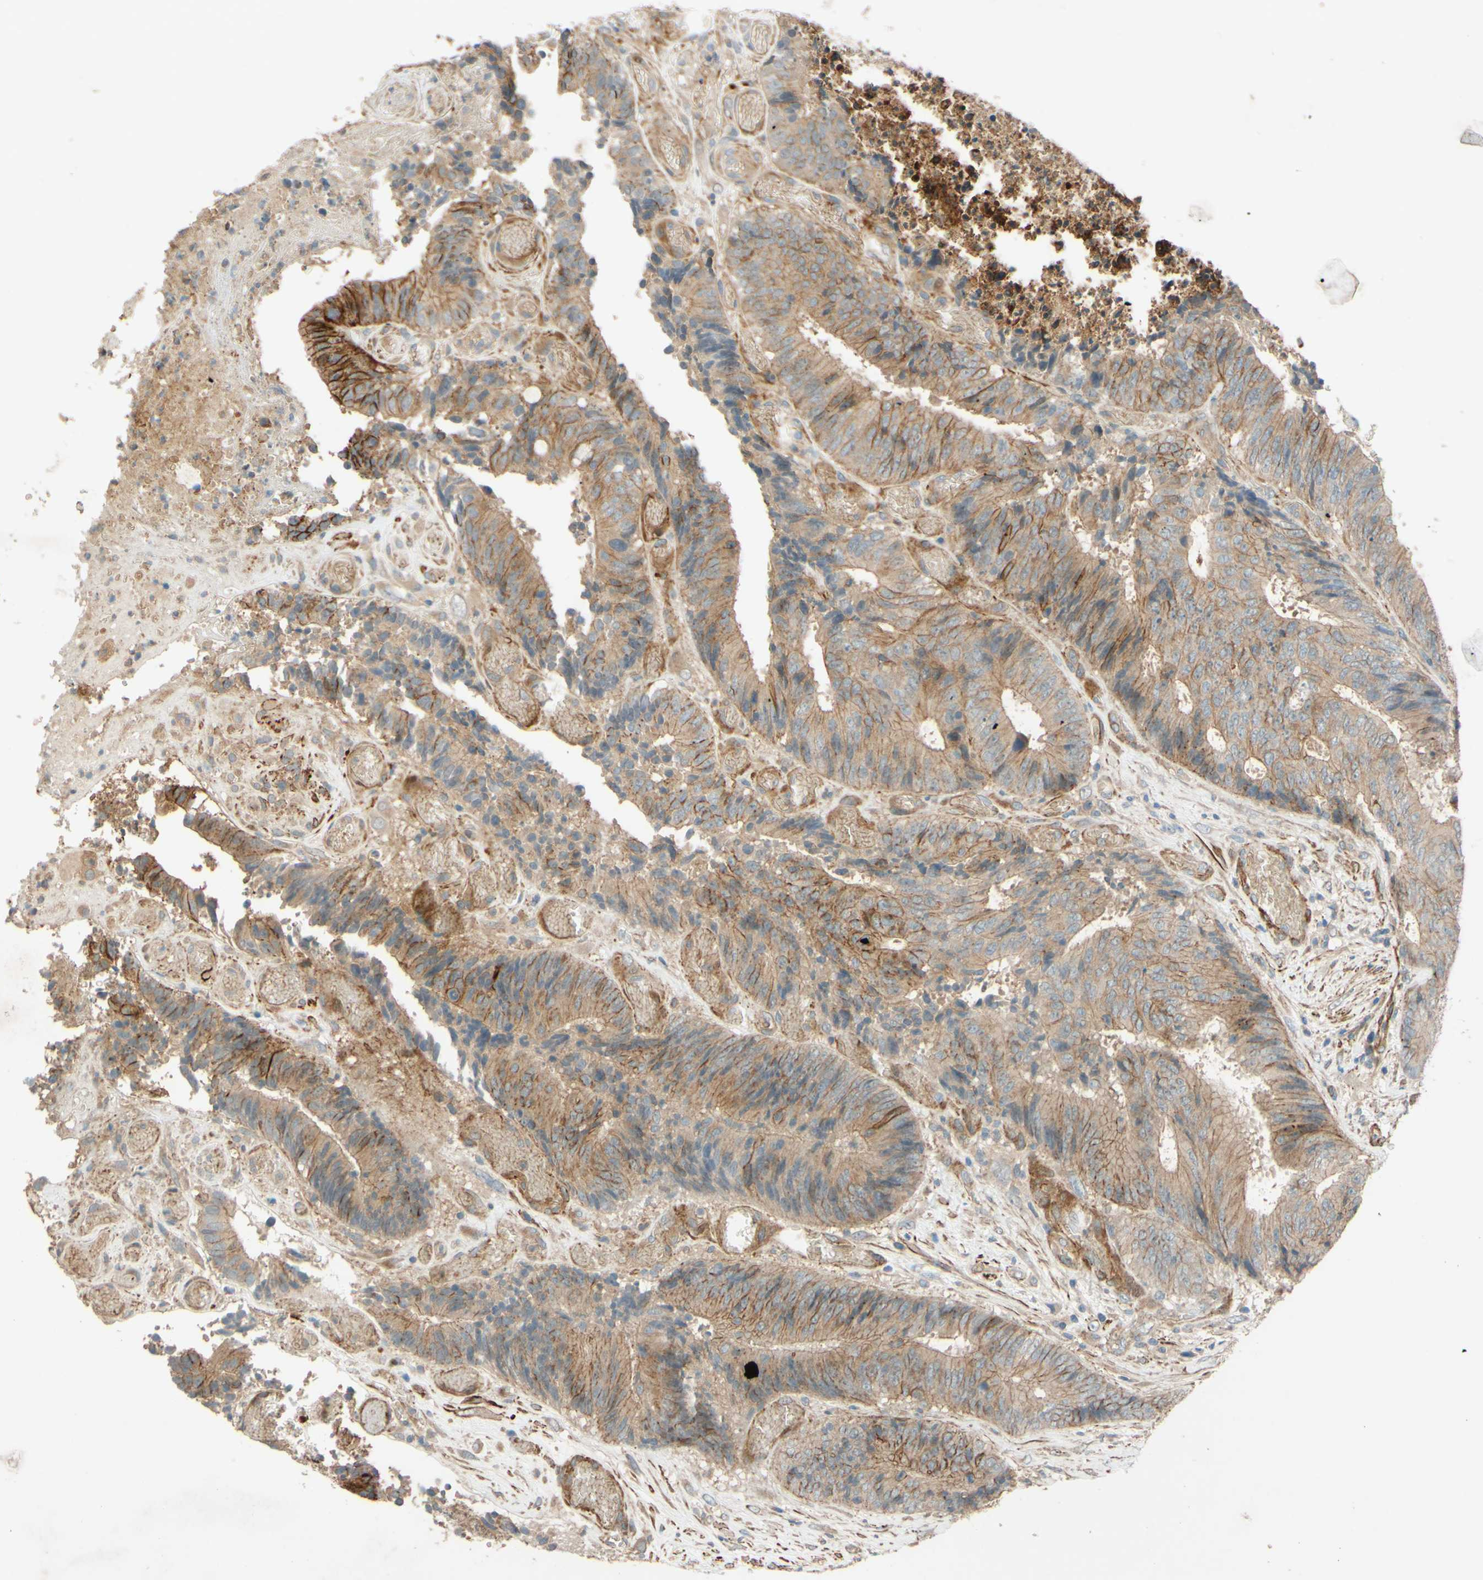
{"staining": {"intensity": "moderate", "quantity": ">75%", "location": "cytoplasmic/membranous"}, "tissue": "colorectal cancer", "cell_type": "Tumor cells", "image_type": "cancer", "snomed": [{"axis": "morphology", "description": "Adenocarcinoma, NOS"}, {"axis": "topography", "description": "Rectum"}], "caption": "DAB immunohistochemical staining of colorectal cancer exhibits moderate cytoplasmic/membranous protein positivity in about >75% of tumor cells.", "gene": "ADAM17", "patient": {"sex": "male", "age": 72}}